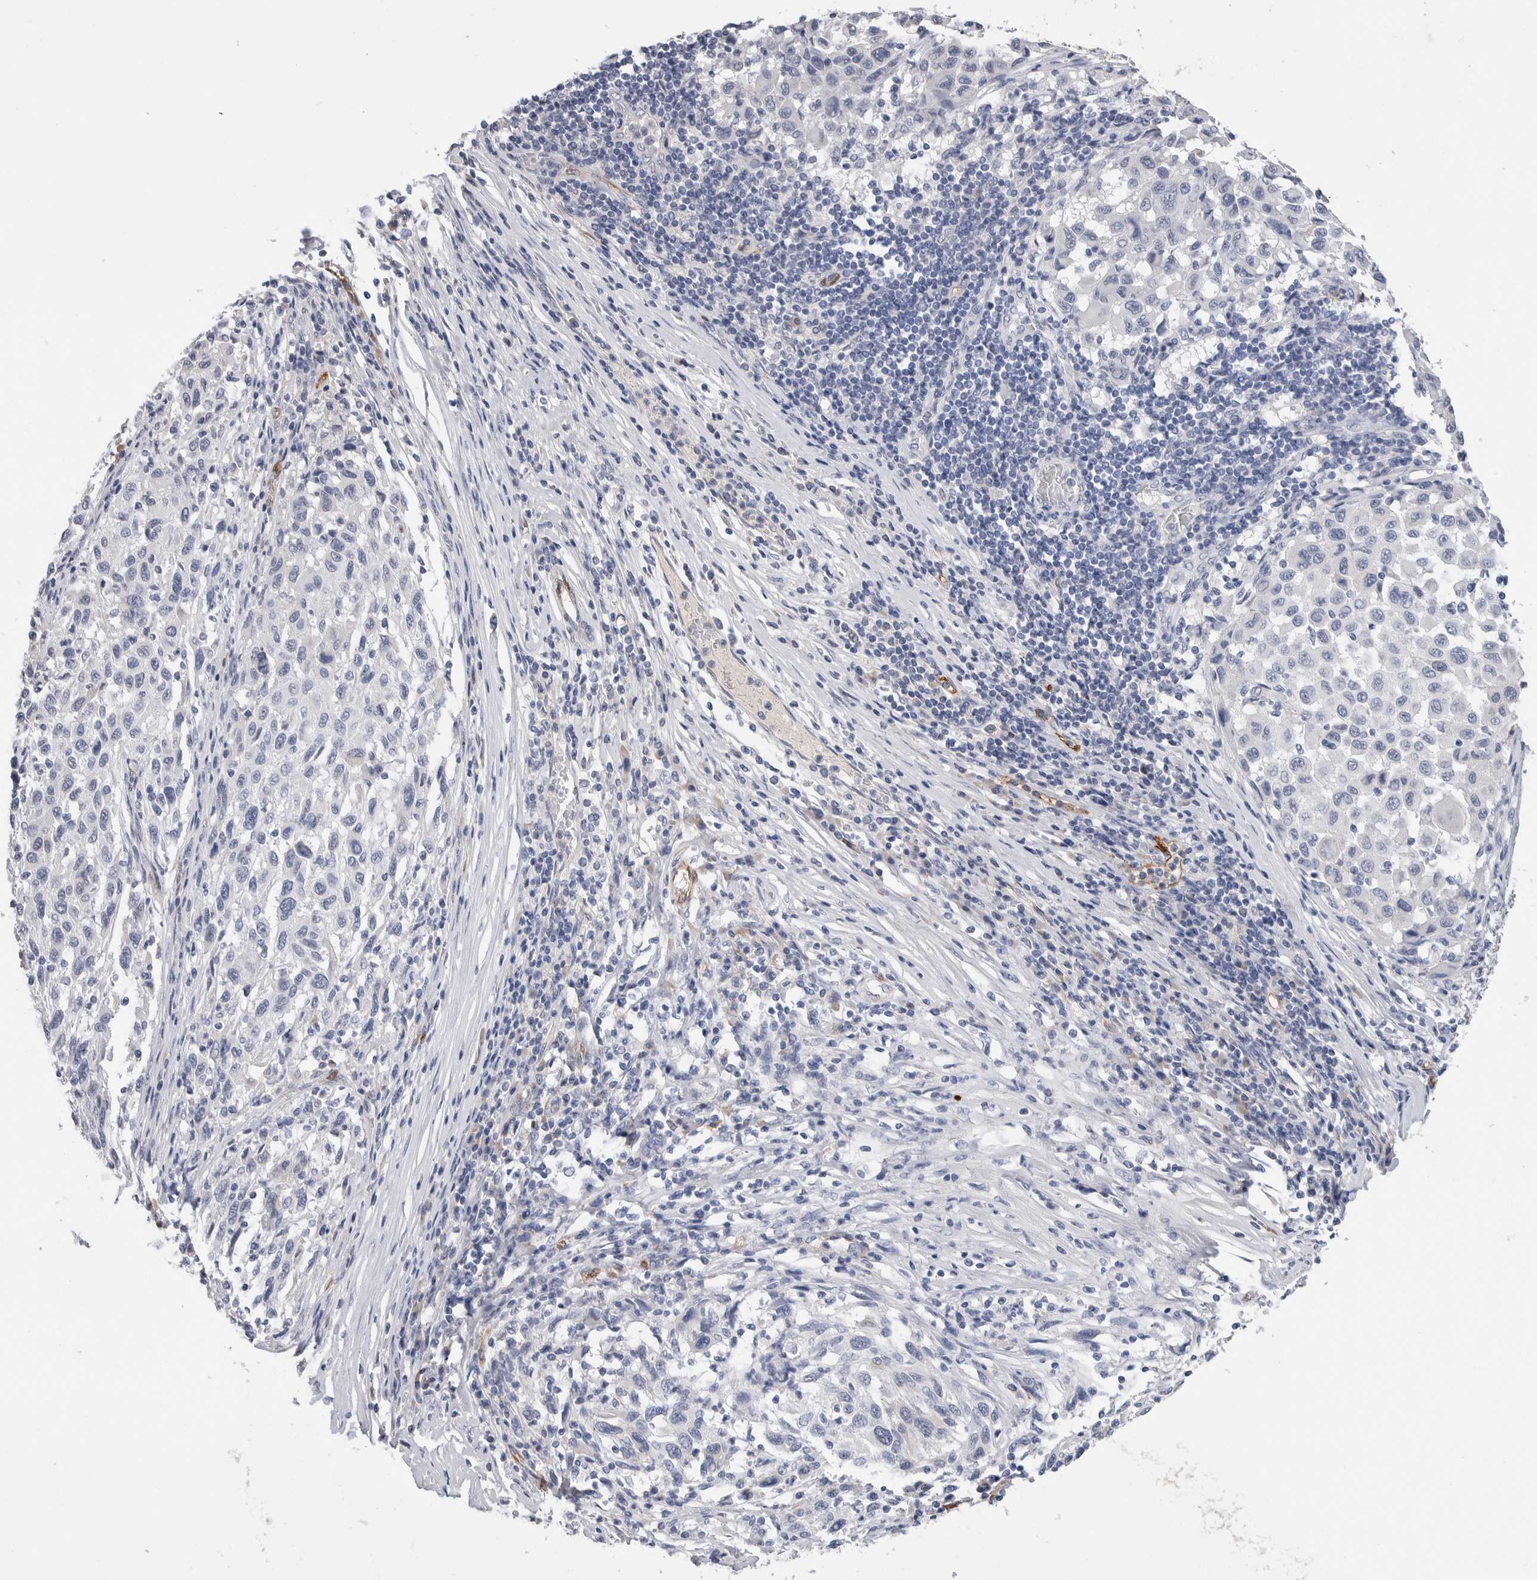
{"staining": {"intensity": "negative", "quantity": "none", "location": "none"}, "tissue": "melanoma", "cell_type": "Tumor cells", "image_type": "cancer", "snomed": [{"axis": "morphology", "description": "Malignant melanoma, Metastatic site"}, {"axis": "topography", "description": "Lymph node"}], "caption": "A high-resolution photomicrograph shows immunohistochemistry (IHC) staining of malignant melanoma (metastatic site), which reveals no significant positivity in tumor cells.", "gene": "FABP4", "patient": {"sex": "male", "age": 61}}